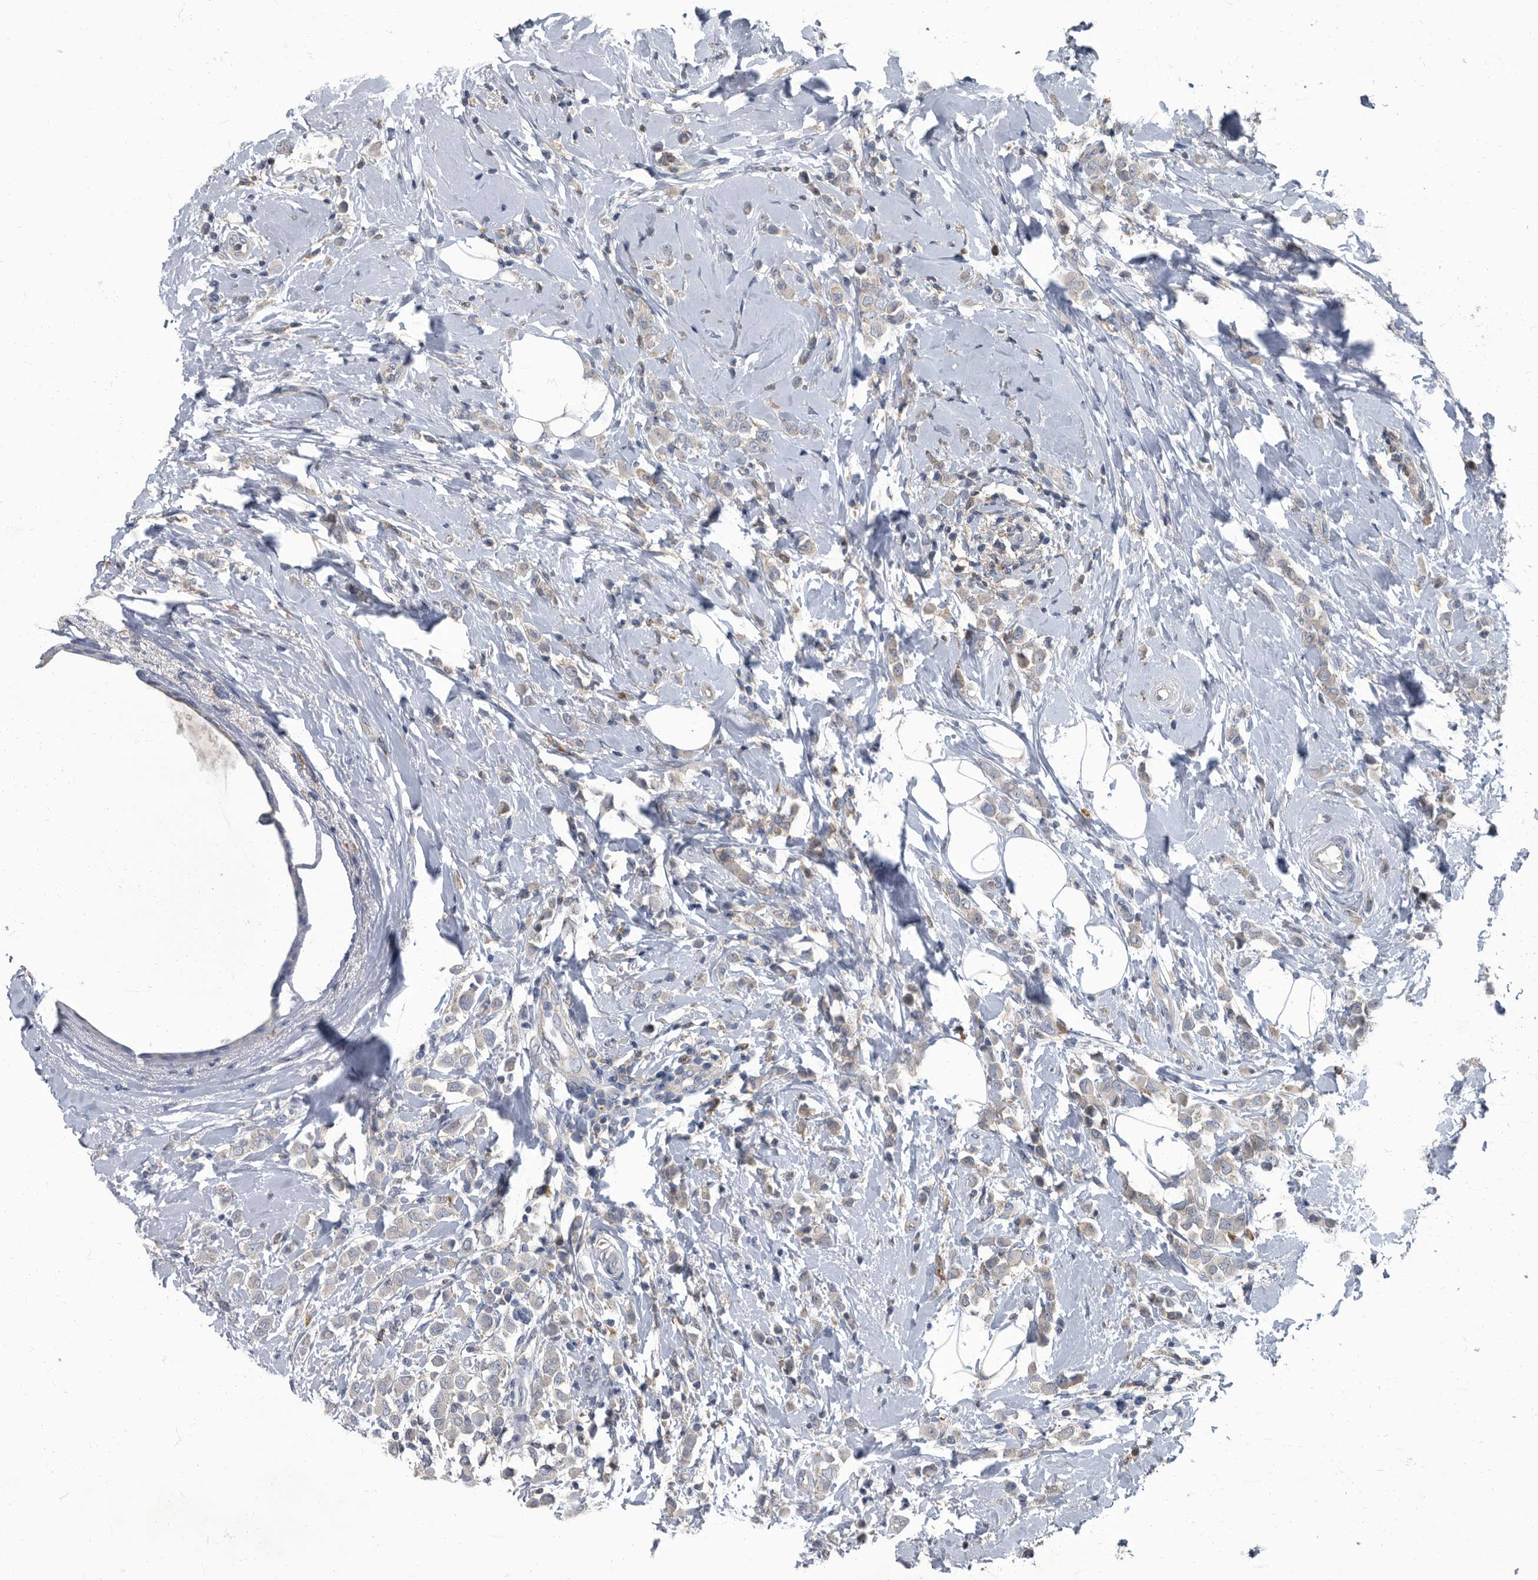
{"staining": {"intensity": "weak", "quantity": "<25%", "location": "cytoplasmic/membranous"}, "tissue": "breast cancer", "cell_type": "Tumor cells", "image_type": "cancer", "snomed": [{"axis": "morphology", "description": "Lobular carcinoma"}, {"axis": "topography", "description": "Breast"}], "caption": "Immunohistochemistry image of breast cancer (lobular carcinoma) stained for a protein (brown), which demonstrates no positivity in tumor cells.", "gene": "CDV3", "patient": {"sex": "female", "age": 47}}